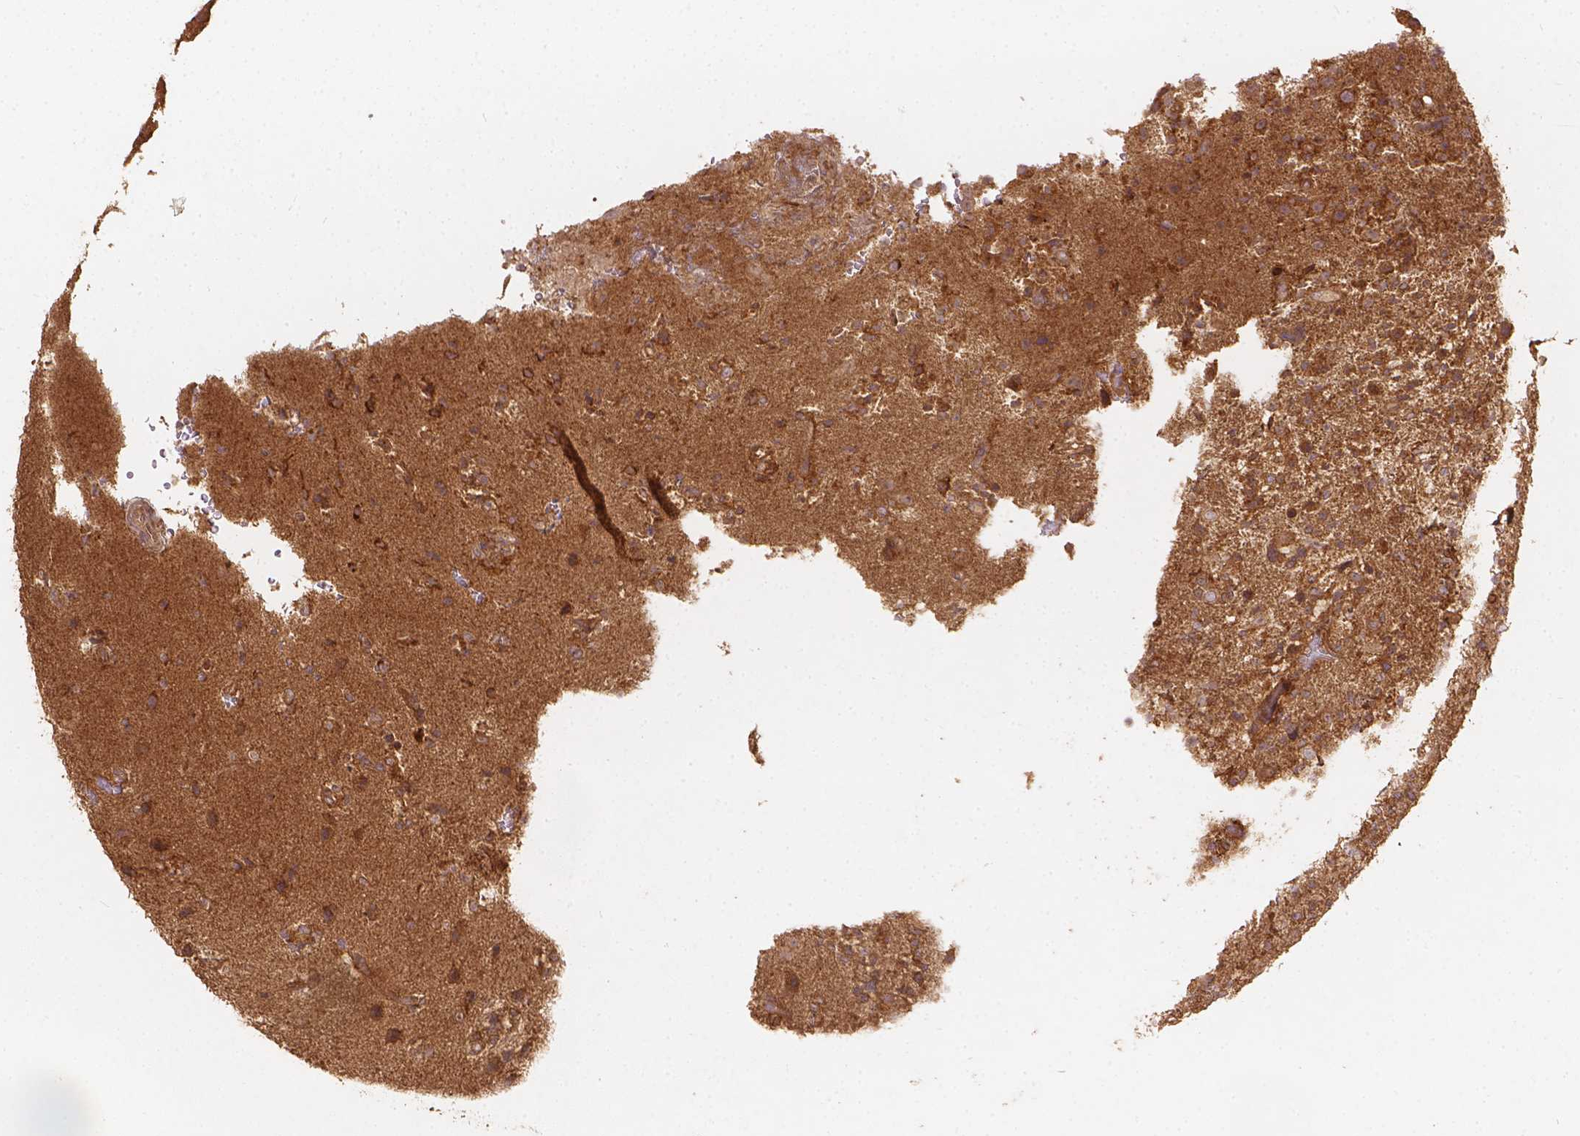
{"staining": {"intensity": "strong", "quantity": ">75%", "location": "cytoplasmic/membranous"}, "tissue": "glioma", "cell_type": "Tumor cells", "image_type": "cancer", "snomed": [{"axis": "morphology", "description": "Glioma, malignant, High grade"}, {"axis": "topography", "description": "Brain"}], "caption": "Immunohistochemistry of human malignant glioma (high-grade) exhibits high levels of strong cytoplasmic/membranous expression in approximately >75% of tumor cells. (Brightfield microscopy of DAB IHC at high magnification).", "gene": "XPR1", "patient": {"sex": "female", "age": 71}}